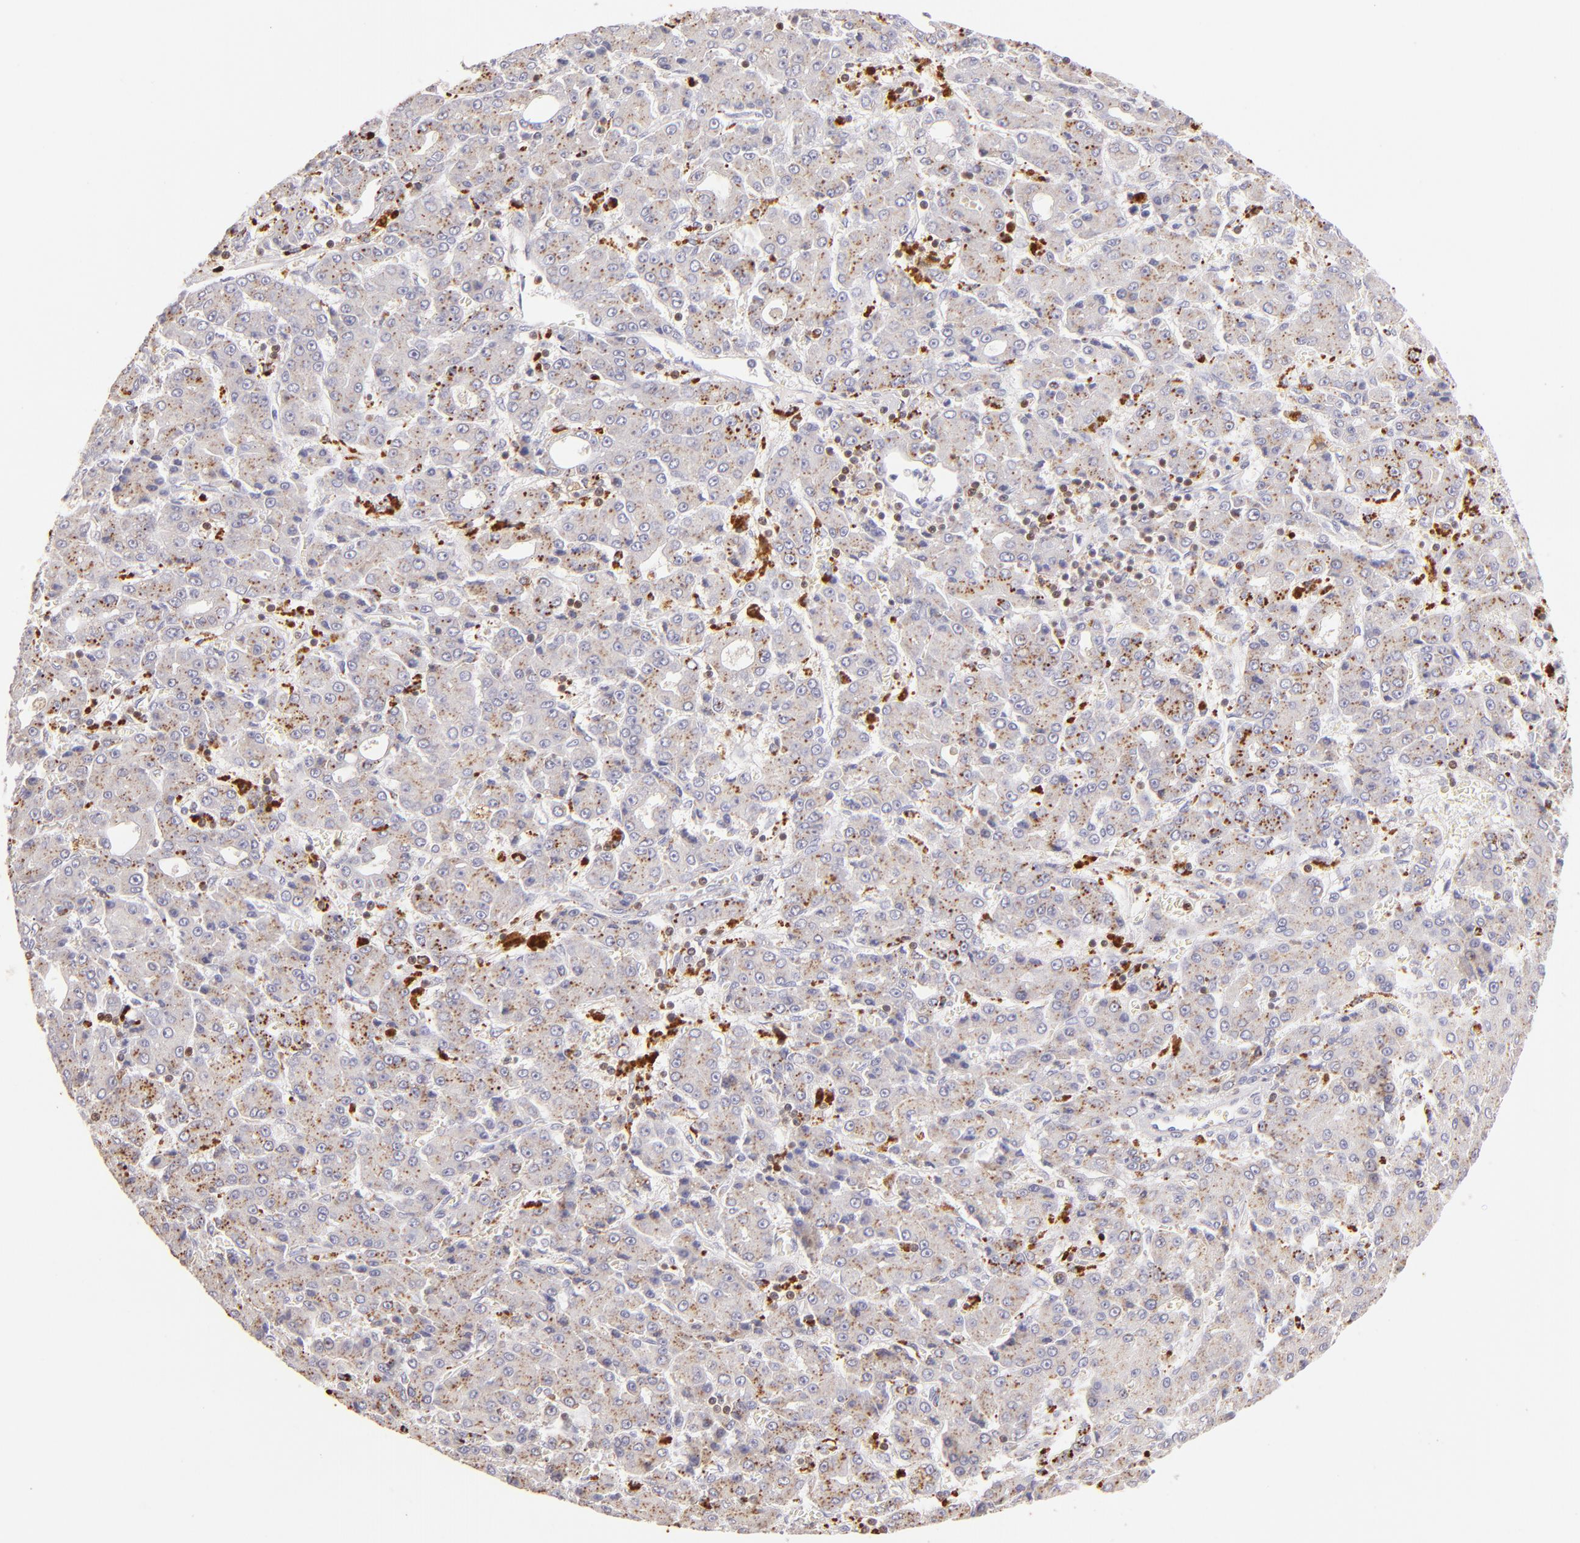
{"staining": {"intensity": "moderate", "quantity": "25%-75%", "location": "cytoplasmic/membranous"}, "tissue": "liver cancer", "cell_type": "Tumor cells", "image_type": "cancer", "snomed": [{"axis": "morphology", "description": "Carcinoma, Hepatocellular, NOS"}, {"axis": "topography", "description": "Liver"}], "caption": "Protein staining shows moderate cytoplasmic/membranous expression in about 25%-75% of tumor cells in liver cancer (hepatocellular carcinoma). (Stains: DAB in brown, nuclei in blue, Microscopy: brightfield microscopy at high magnification).", "gene": "ZAP70", "patient": {"sex": "male", "age": 69}}